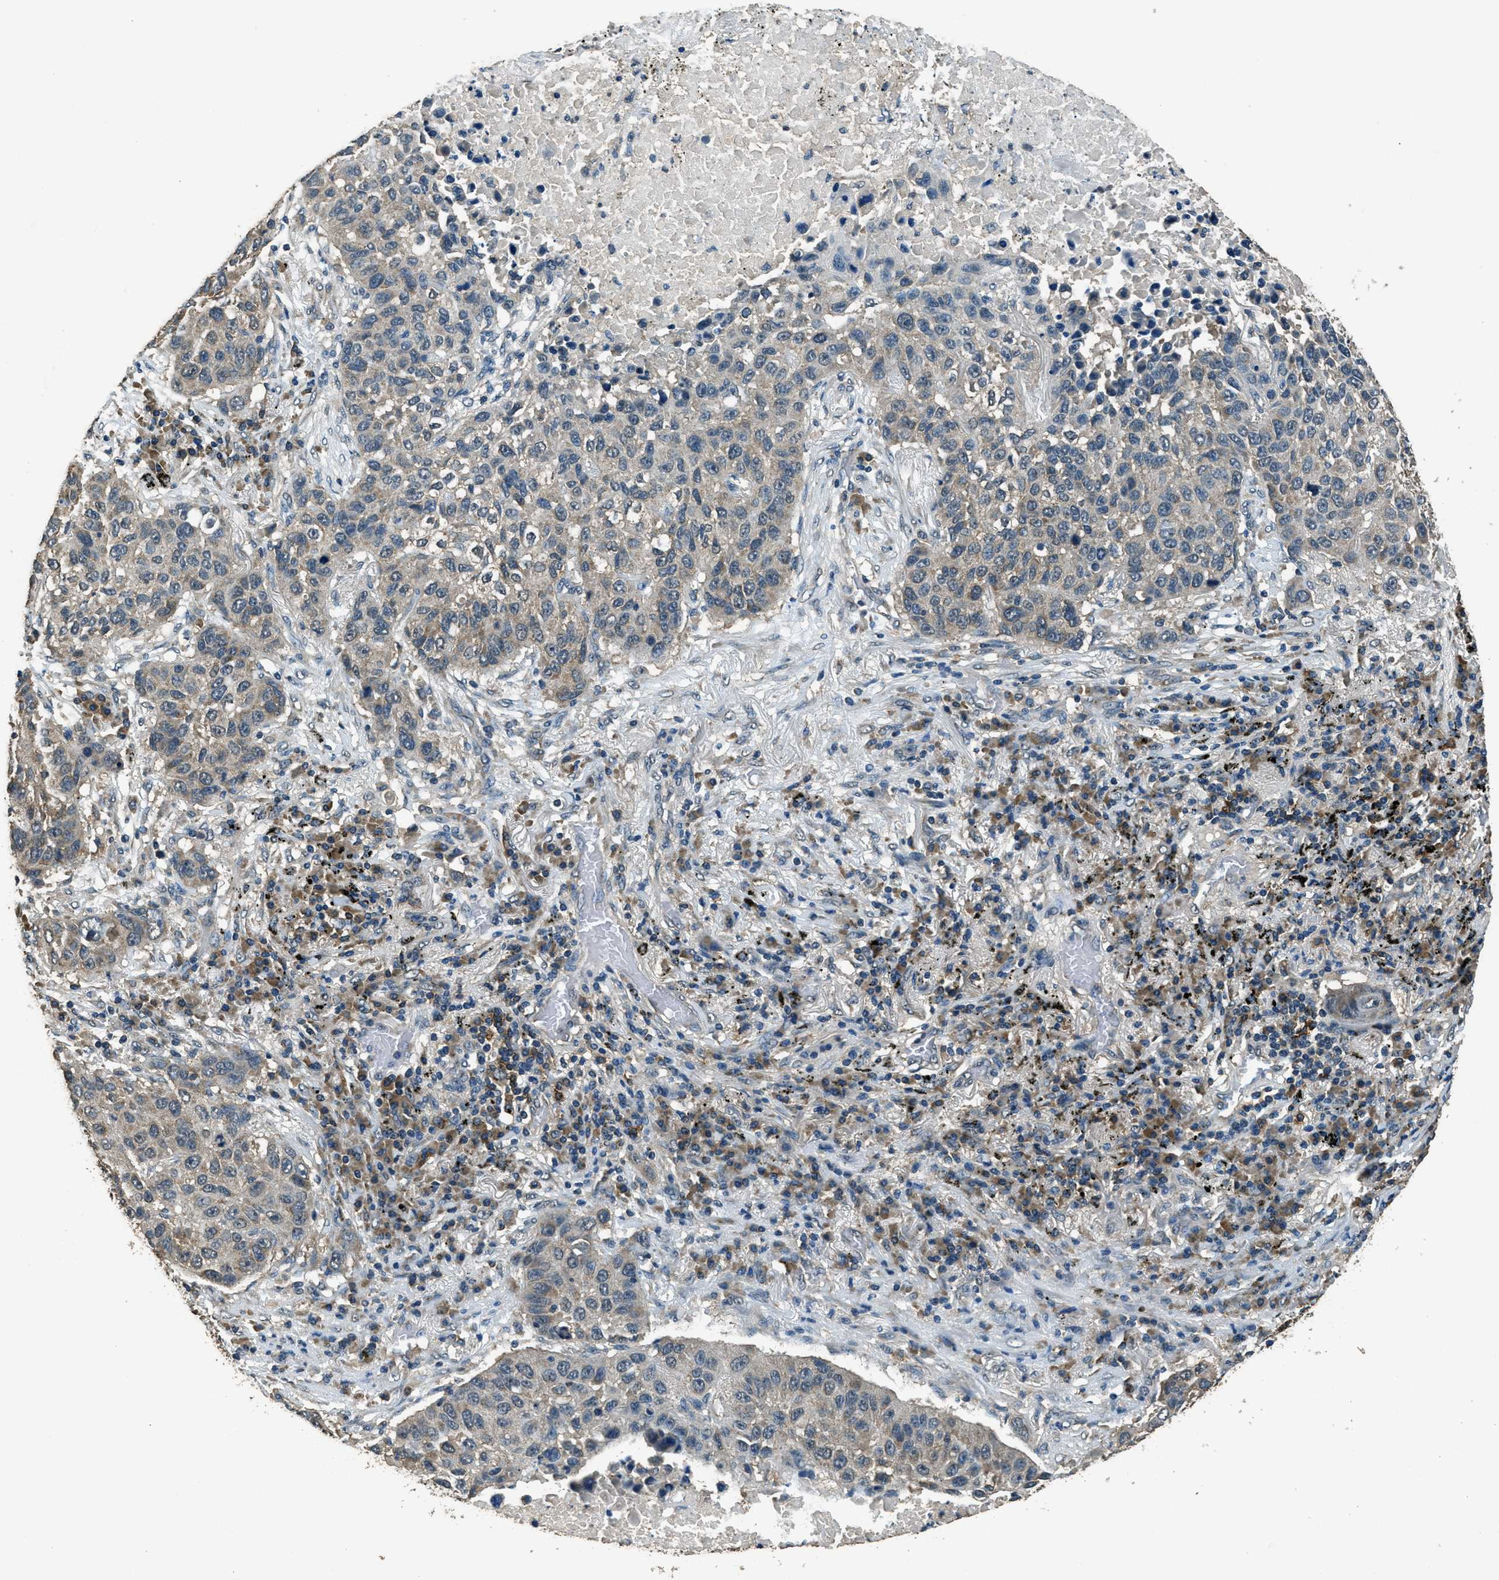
{"staining": {"intensity": "weak", "quantity": "<25%", "location": "cytoplasmic/membranous"}, "tissue": "lung cancer", "cell_type": "Tumor cells", "image_type": "cancer", "snomed": [{"axis": "morphology", "description": "Squamous cell carcinoma, NOS"}, {"axis": "topography", "description": "Lung"}], "caption": "Human lung cancer stained for a protein using IHC shows no positivity in tumor cells.", "gene": "SALL3", "patient": {"sex": "male", "age": 57}}